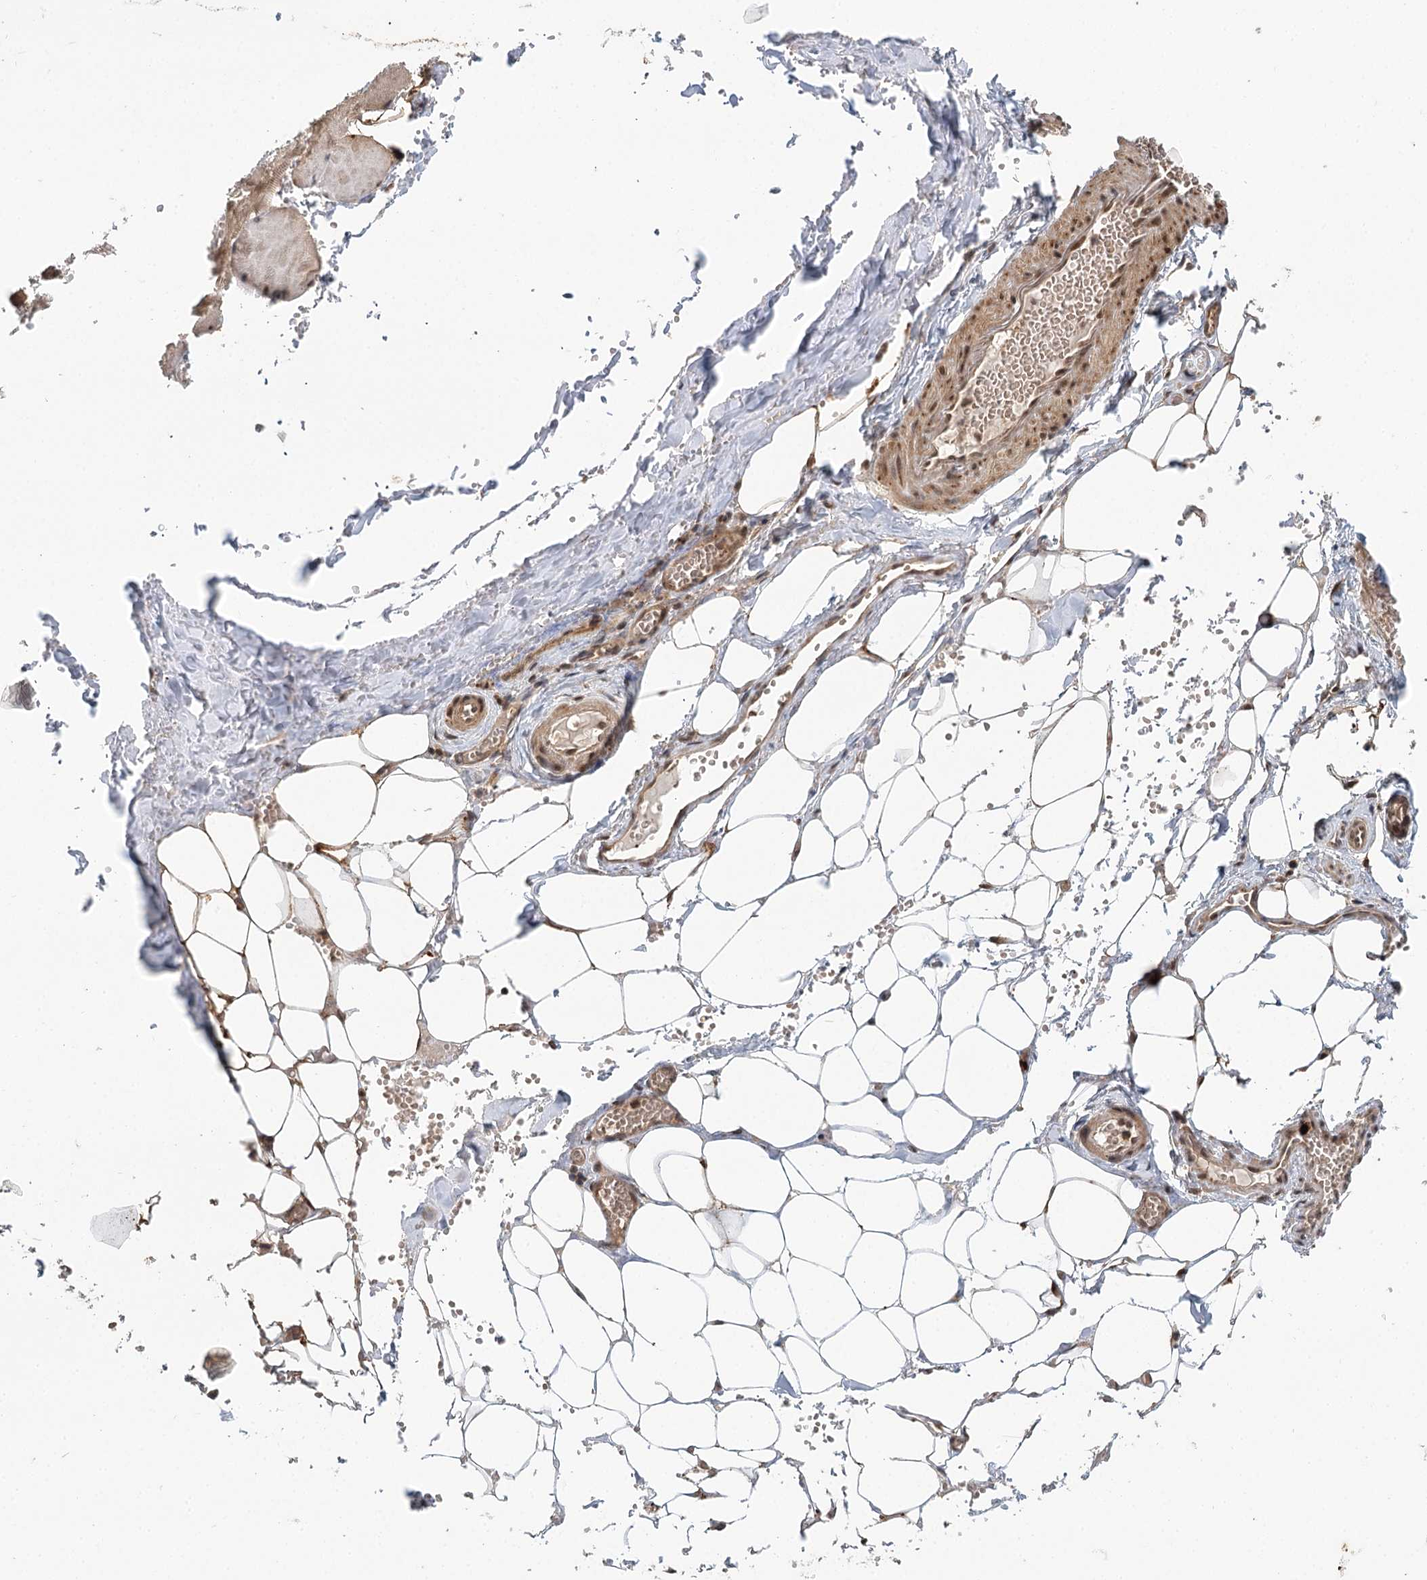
{"staining": {"intensity": "moderate", "quantity": ">75%", "location": "cytoplasmic/membranous,nuclear"}, "tissue": "adipose tissue", "cell_type": "Adipocytes", "image_type": "normal", "snomed": [{"axis": "morphology", "description": "Normal tissue, NOS"}, {"axis": "topography", "description": "Skeletal muscle"}, {"axis": "topography", "description": "Peripheral nerve tissue"}], "caption": "Adipose tissue stained with a brown dye shows moderate cytoplasmic/membranous,nuclear positive staining in about >75% of adipocytes.", "gene": "N6AMT1", "patient": {"sex": "female", "age": 55}}